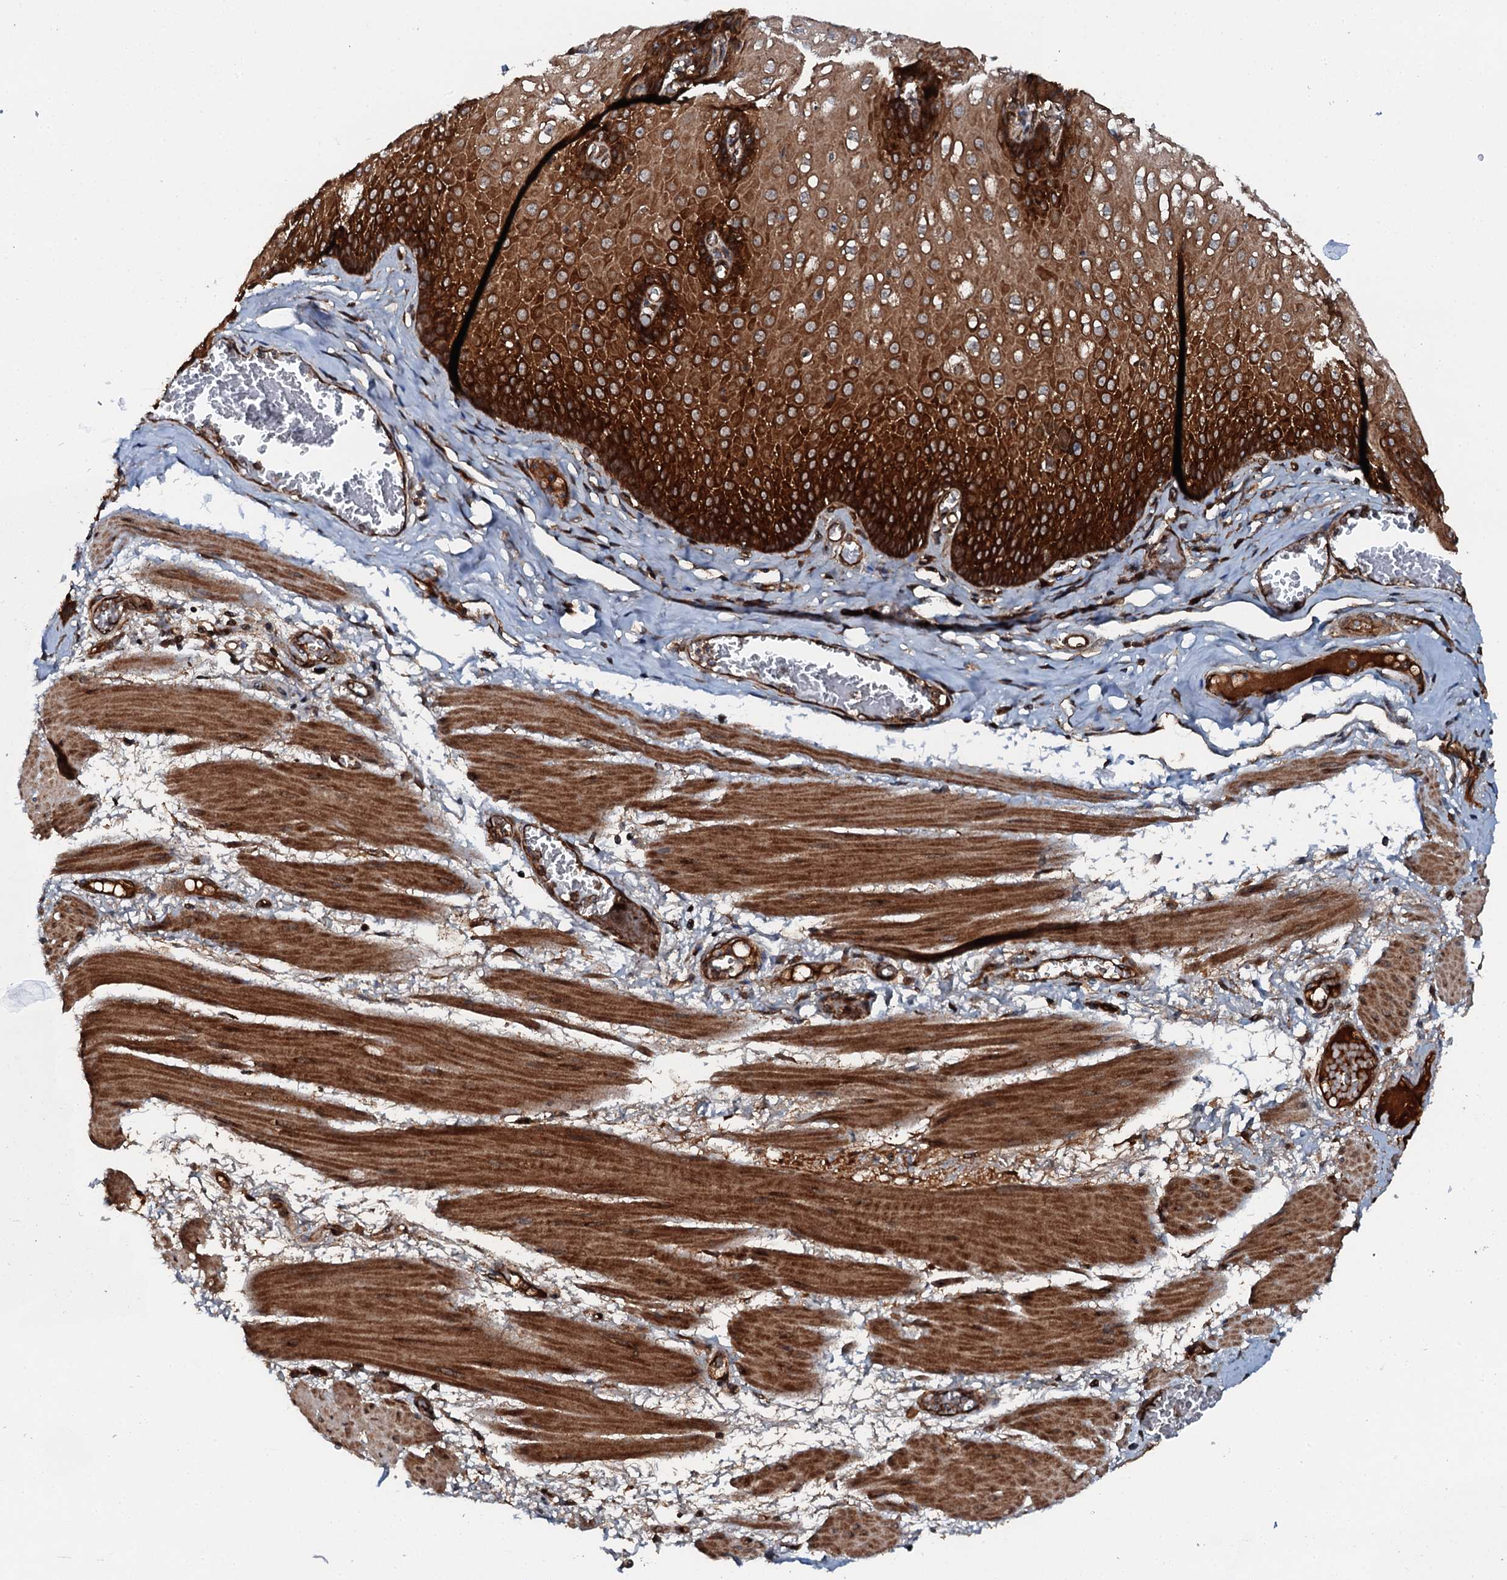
{"staining": {"intensity": "strong", "quantity": ">75%", "location": "cytoplasmic/membranous"}, "tissue": "esophagus", "cell_type": "Squamous epithelial cells", "image_type": "normal", "snomed": [{"axis": "morphology", "description": "Normal tissue, NOS"}, {"axis": "topography", "description": "Esophagus"}], "caption": "Immunohistochemical staining of benign human esophagus displays strong cytoplasmic/membranous protein positivity in about >75% of squamous epithelial cells.", "gene": "FLYWCH1", "patient": {"sex": "male", "age": 60}}